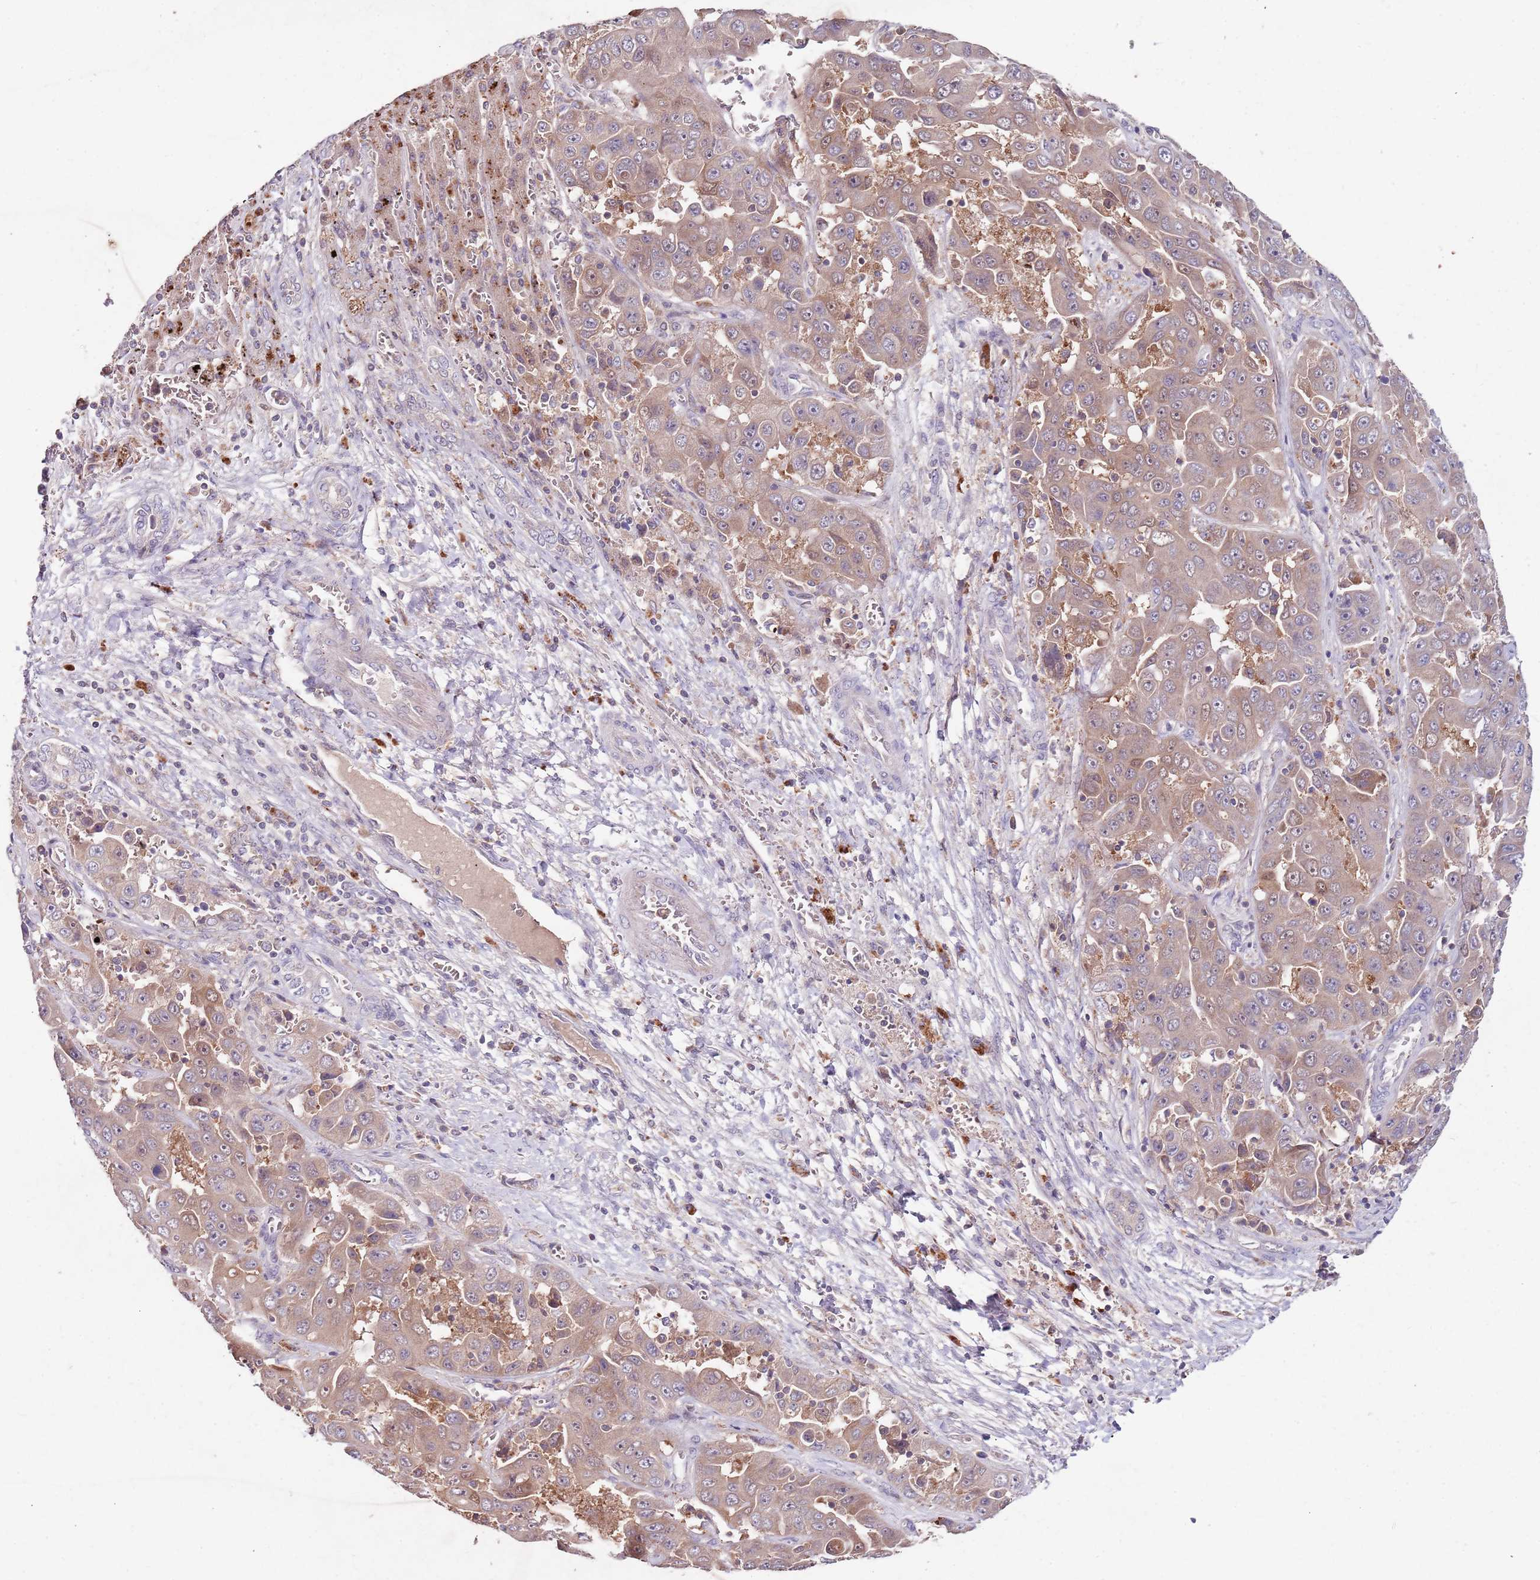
{"staining": {"intensity": "weak", "quantity": ">75%", "location": "cytoplasmic/membranous"}, "tissue": "liver cancer", "cell_type": "Tumor cells", "image_type": "cancer", "snomed": [{"axis": "morphology", "description": "Cholangiocarcinoma"}, {"axis": "topography", "description": "Liver"}], "caption": "Immunohistochemical staining of human liver cancer exhibits weak cytoplasmic/membranous protein staining in about >75% of tumor cells.", "gene": "NRDE2", "patient": {"sex": "female", "age": 52}}